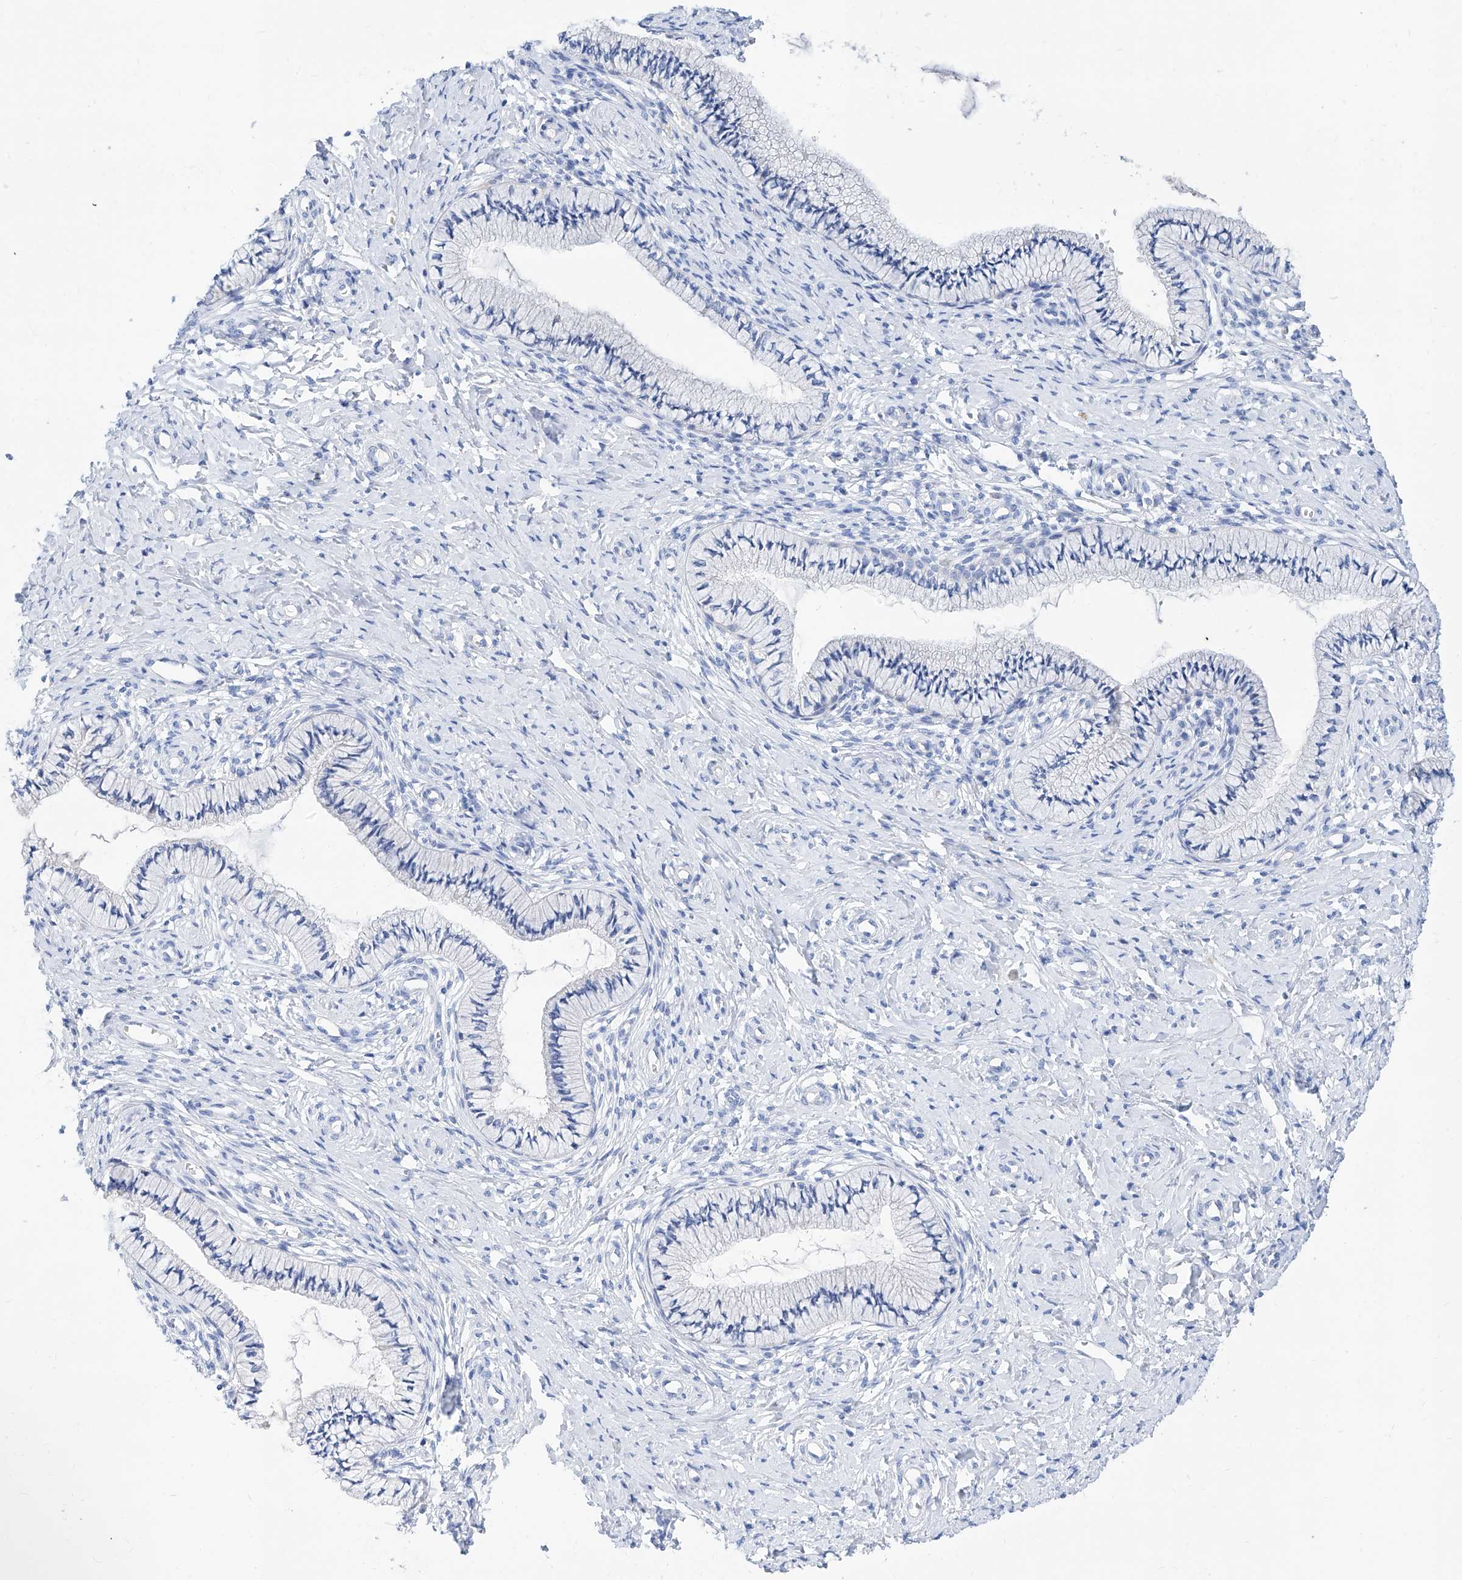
{"staining": {"intensity": "negative", "quantity": "none", "location": "none"}, "tissue": "cervix", "cell_type": "Glandular cells", "image_type": "normal", "snomed": [{"axis": "morphology", "description": "Normal tissue, NOS"}, {"axis": "topography", "description": "Cervix"}], "caption": "Immunohistochemistry (IHC) photomicrograph of unremarkable cervix: human cervix stained with DAB (3,3'-diaminobenzidine) shows no significant protein expression in glandular cells.", "gene": "SLC25A29", "patient": {"sex": "female", "age": 36}}